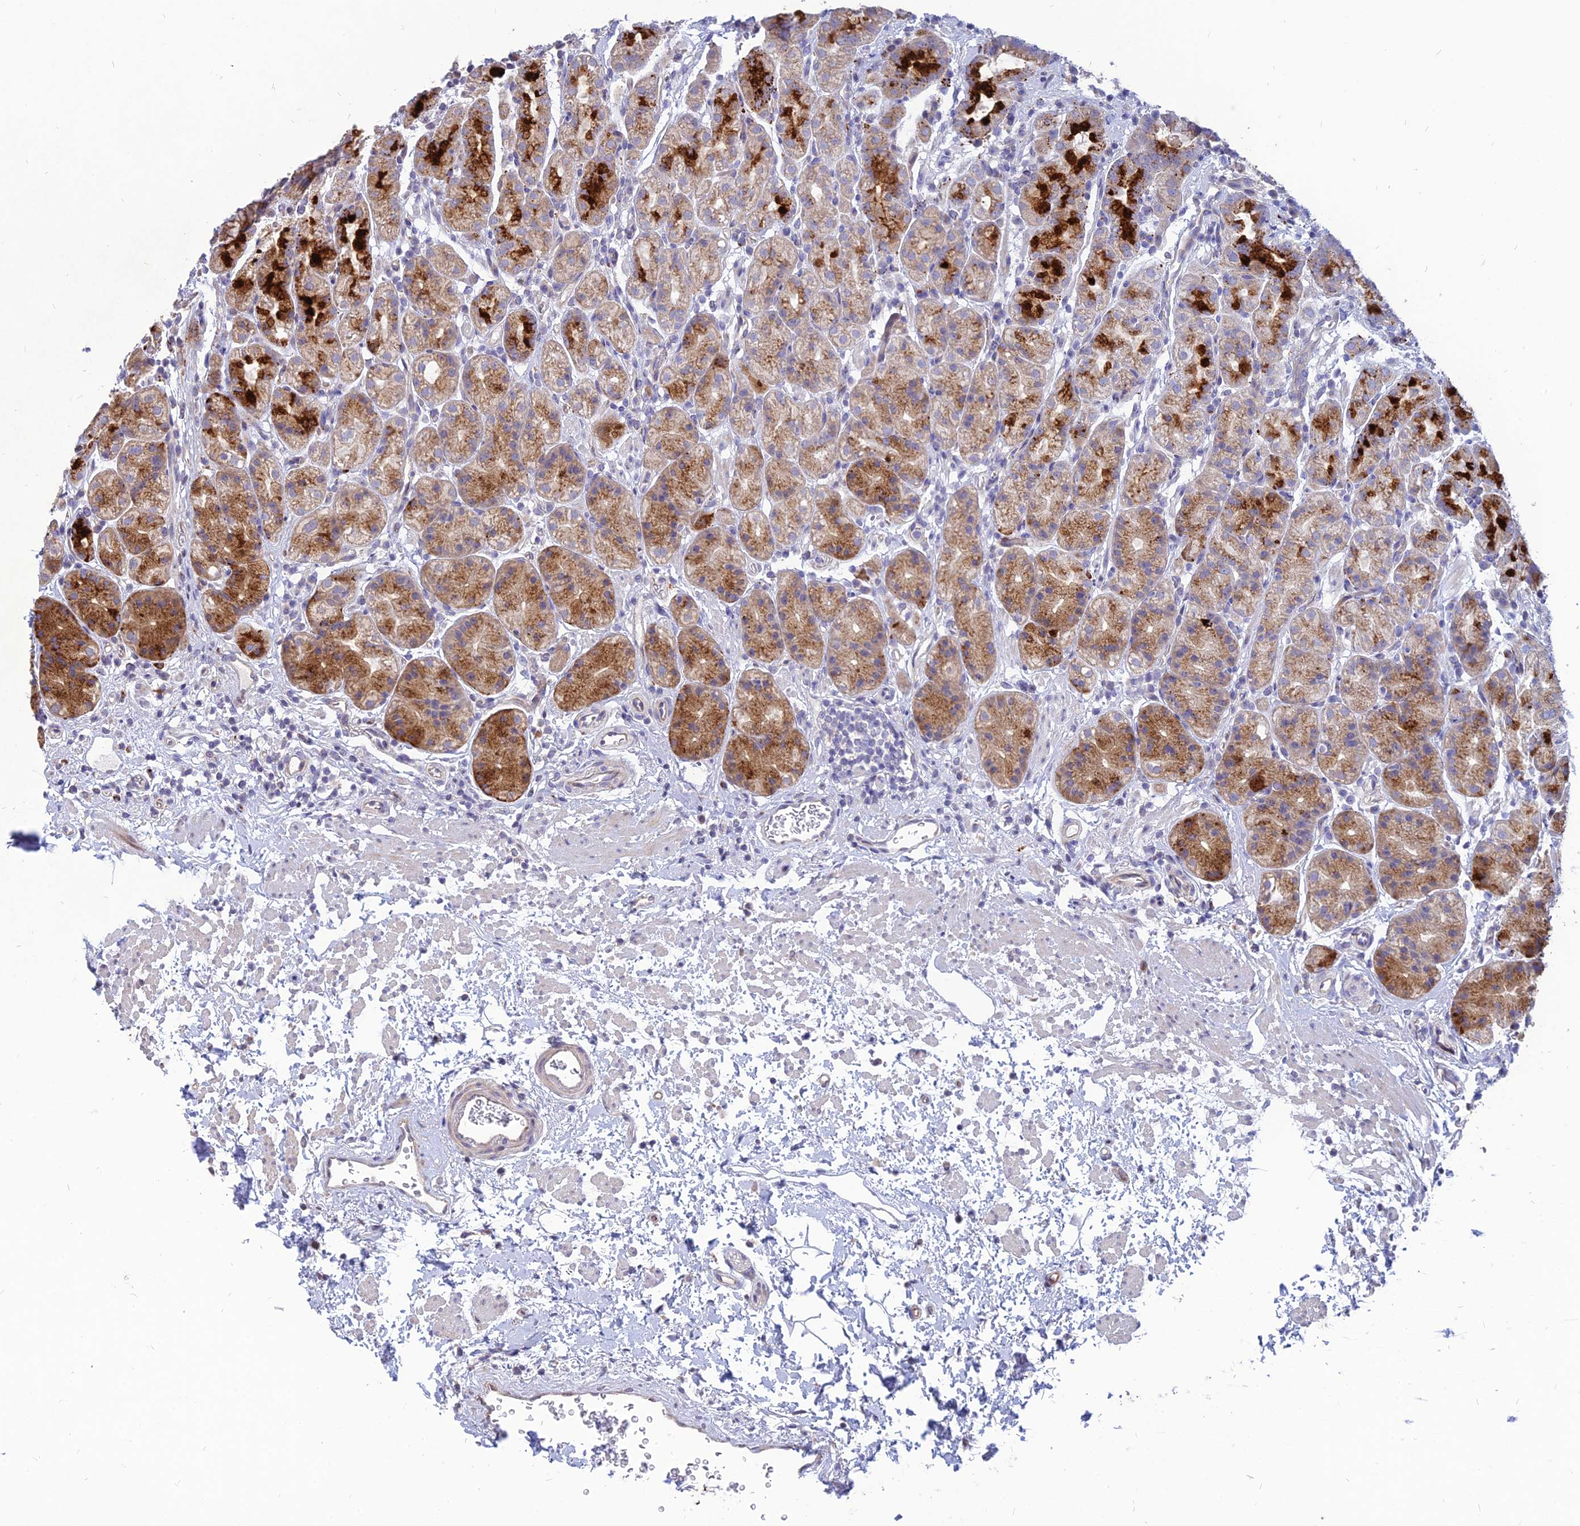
{"staining": {"intensity": "strong", "quantity": ">75%", "location": "cytoplasmic/membranous"}, "tissue": "stomach", "cell_type": "Glandular cells", "image_type": "normal", "snomed": [{"axis": "morphology", "description": "Normal tissue, NOS"}, {"axis": "topography", "description": "Stomach"}], "caption": "The immunohistochemical stain shows strong cytoplasmic/membranous staining in glandular cells of normal stomach. (brown staining indicates protein expression, while blue staining denotes nuclei).", "gene": "ST3GAL6", "patient": {"sex": "male", "age": 63}}